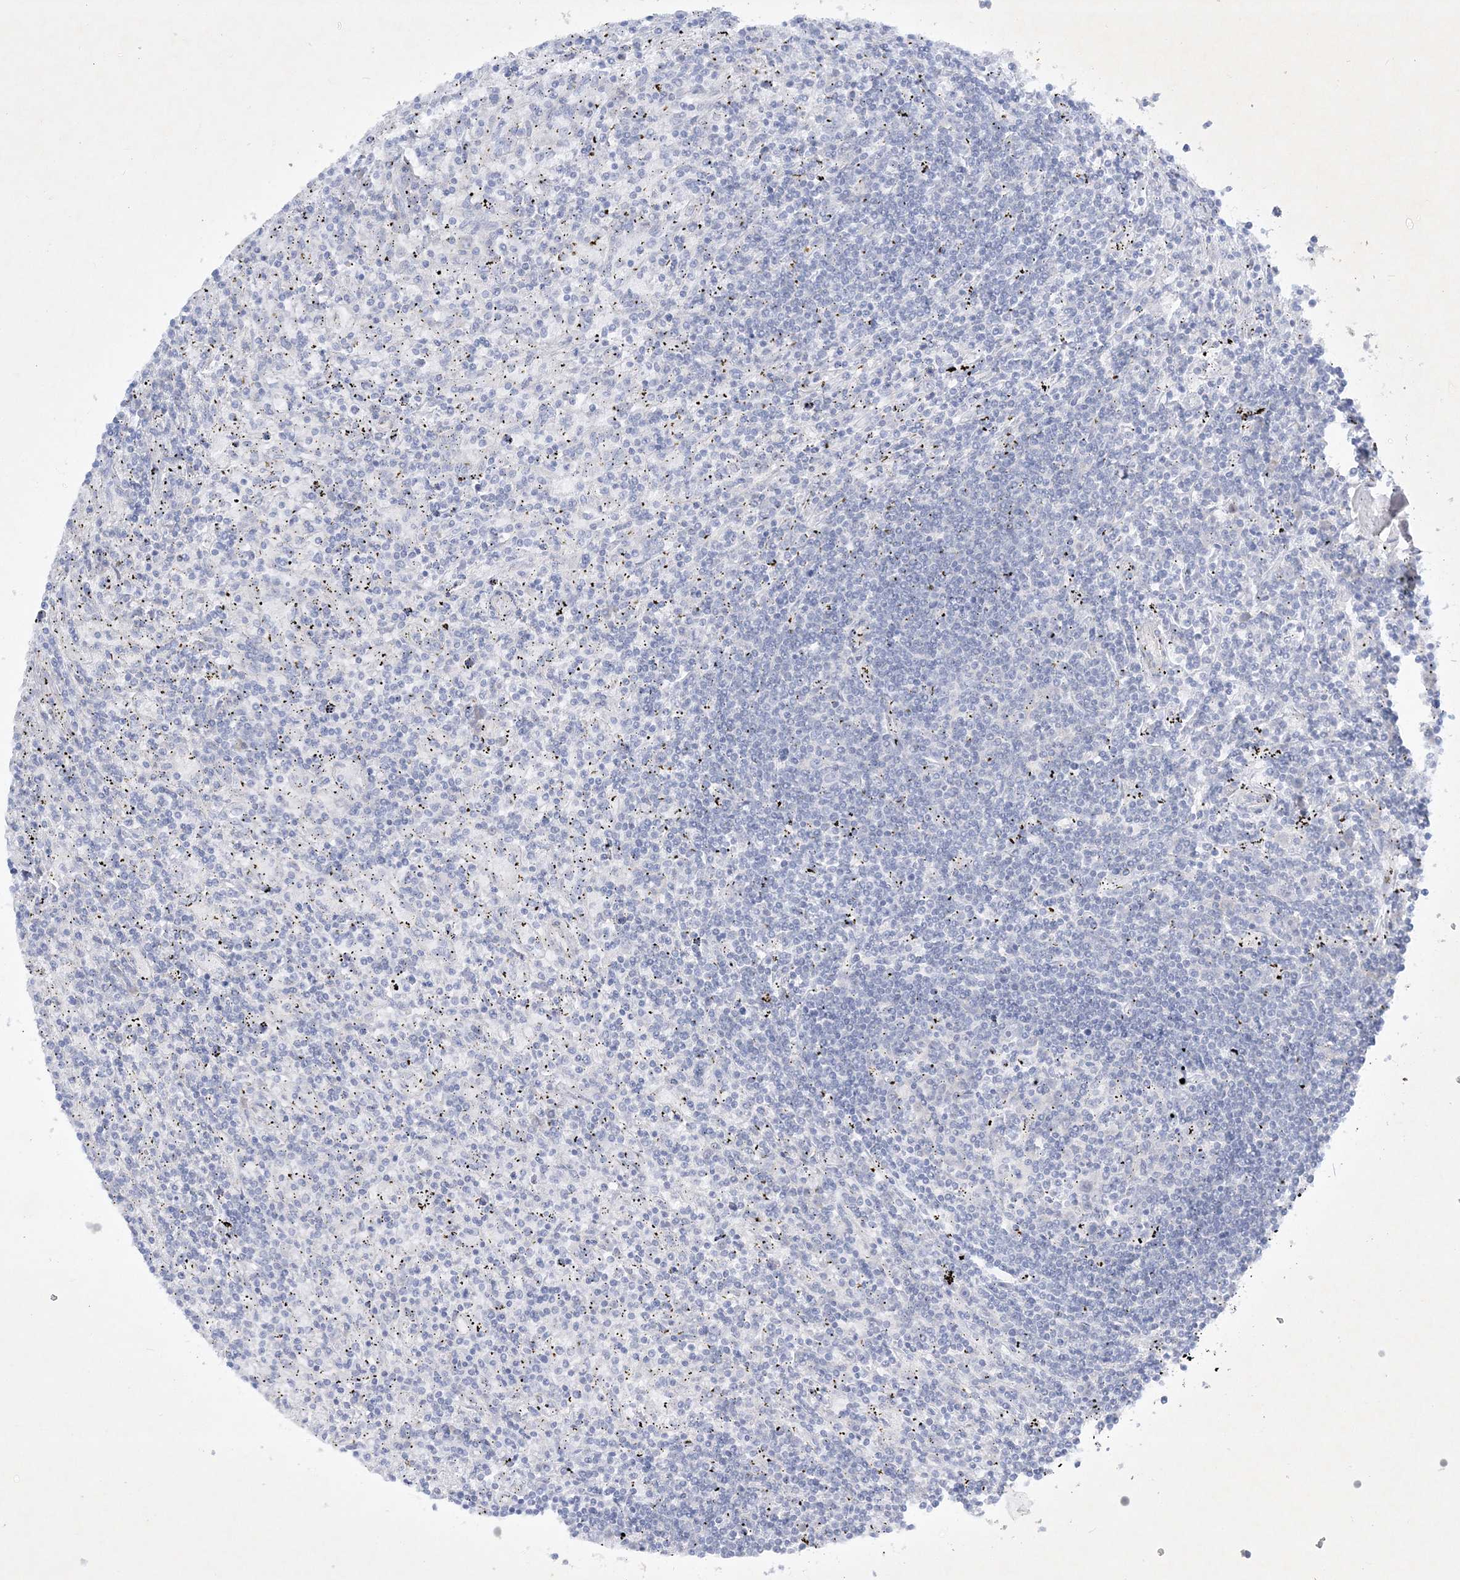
{"staining": {"intensity": "negative", "quantity": "none", "location": "none"}, "tissue": "lymphoma", "cell_type": "Tumor cells", "image_type": "cancer", "snomed": [{"axis": "morphology", "description": "Malignant lymphoma, non-Hodgkin's type, Low grade"}, {"axis": "topography", "description": "Spleen"}], "caption": "DAB immunohistochemical staining of low-grade malignant lymphoma, non-Hodgkin's type demonstrates no significant positivity in tumor cells.", "gene": "FARSB", "patient": {"sex": "male", "age": 76}}